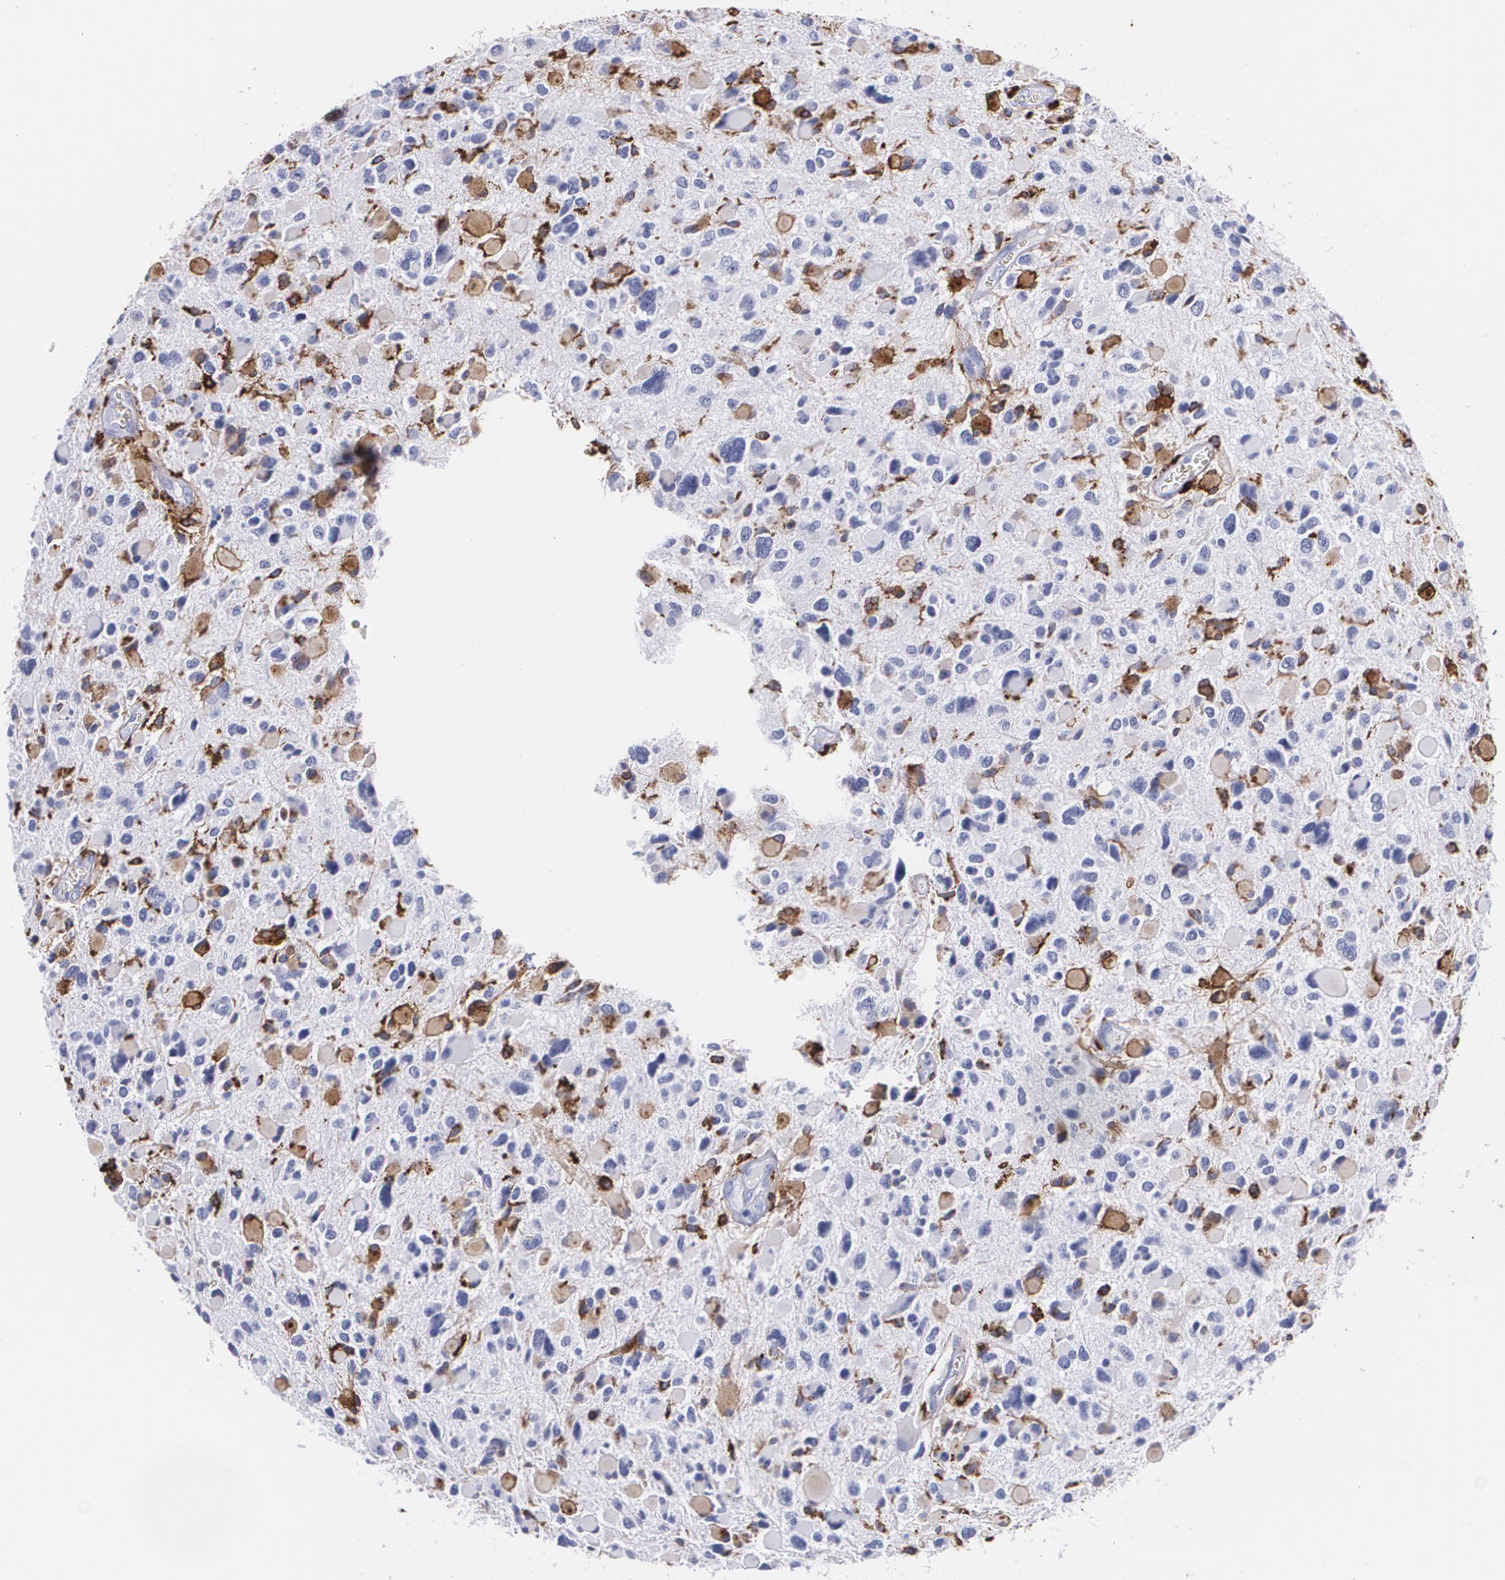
{"staining": {"intensity": "negative", "quantity": "none", "location": "none"}, "tissue": "glioma", "cell_type": "Tumor cells", "image_type": "cancer", "snomed": [{"axis": "morphology", "description": "Glioma, malignant, High grade"}, {"axis": "topography", "description": "Brain"}], "caption": "The photomicrograph reveals no staining of tumor cells in high-grade glioma (malignant).", "gene": "HLA-DRA", "patient": {"sex": "female", "age": 37}}